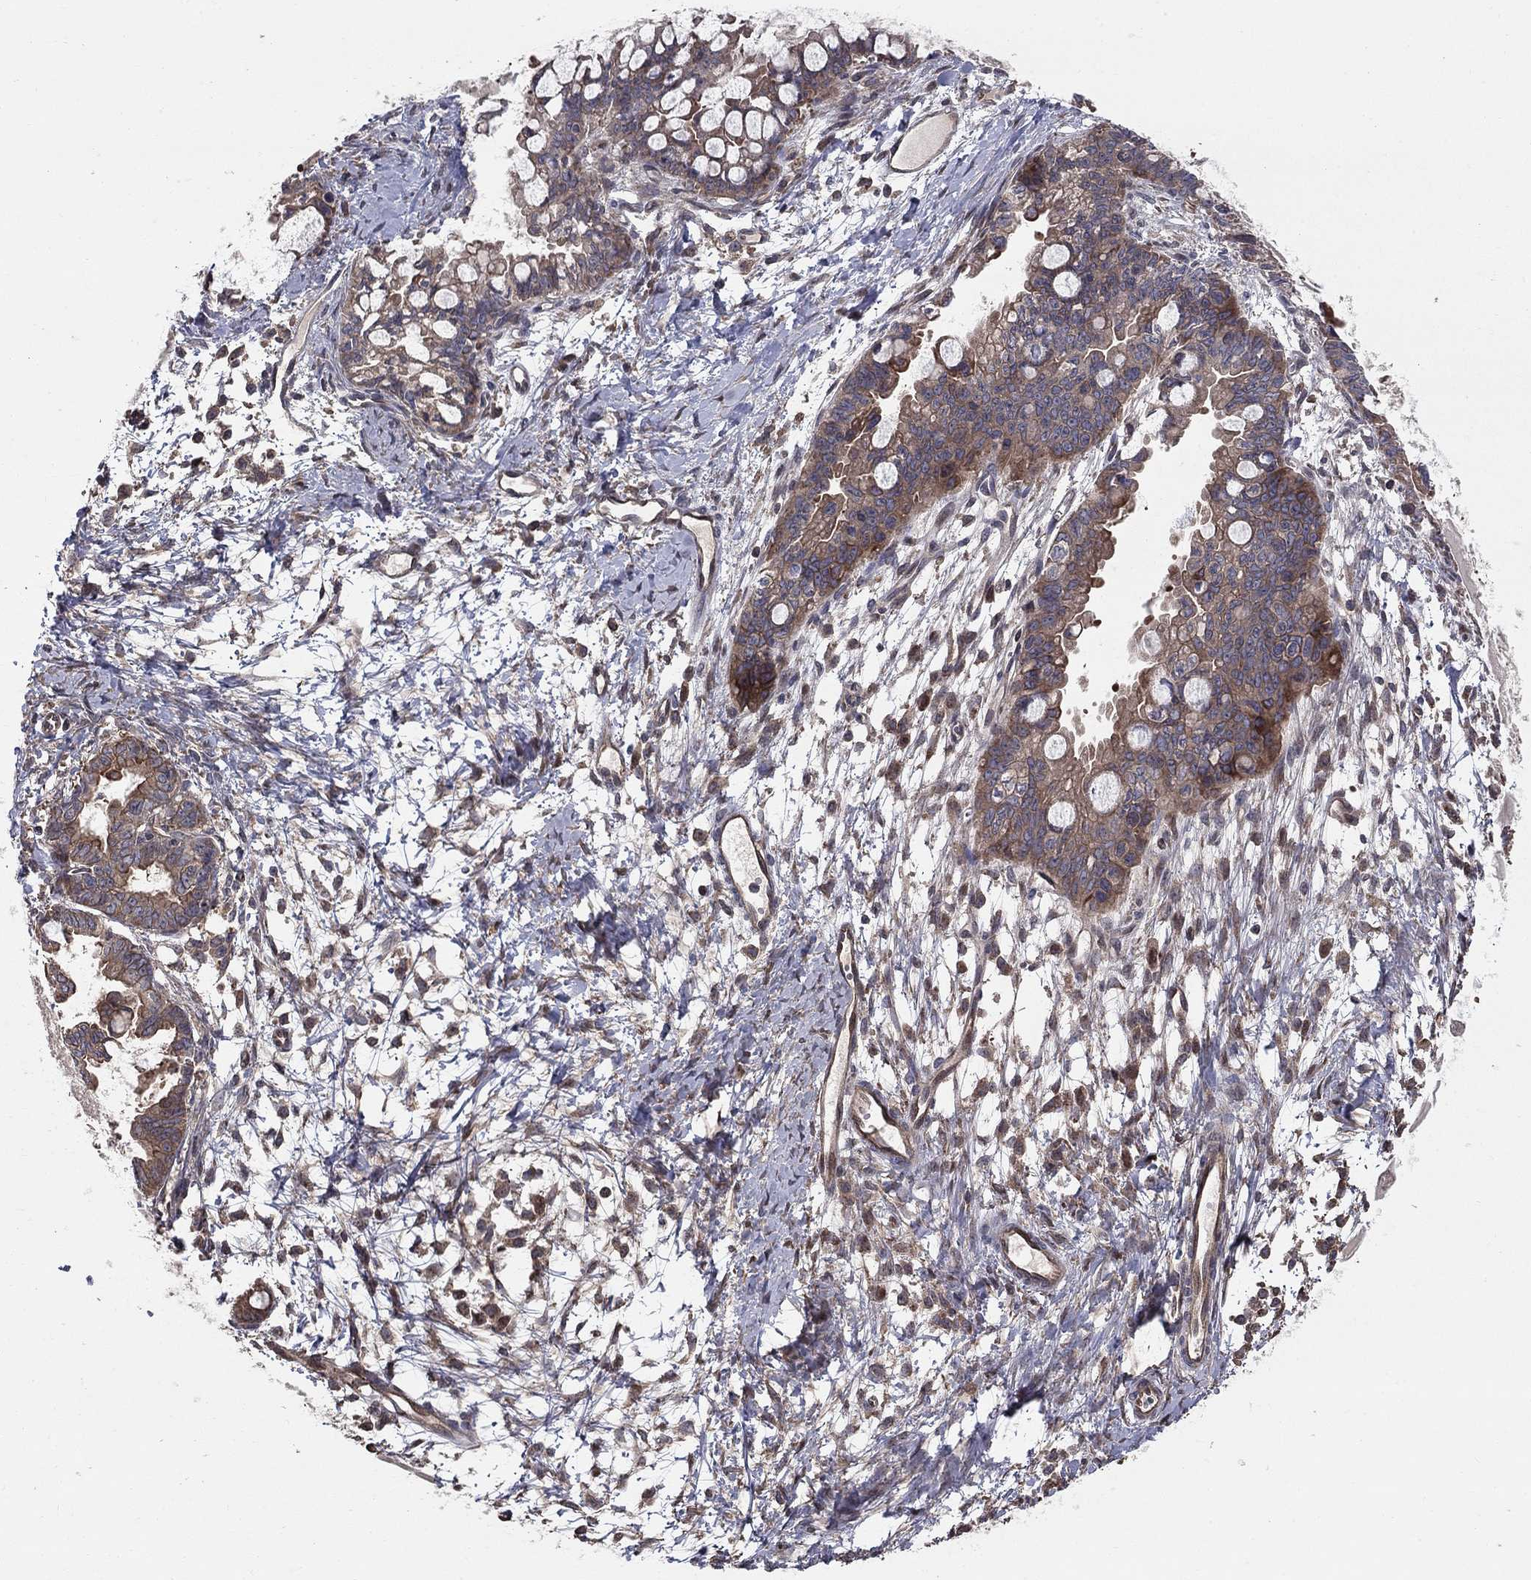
{"staining": {"intensity": "moderate", "quantity": "<25%", "location": "cytoplasmic/membranous"}, "tissue": "ovarian cancer", "cell_type": "Tumor cells", "image_type": "cancer", "snomed": [{"axis": "morphology", "description": "Cystadenocarcinoma, mucinous, NOS"}, {"axis": "topography", "description": "Ovary"}], "caption": "Immunohistochemical staining of human ovarian mucinous cystadenocarcinoma shows moderate cytoplasmic/membranous protein staining in approximately <25% of tumor cells. Using DAB (3,3'-diaminobenzidine) (brown) and hematoxylin (blue) stains, captured at high magnification using brightfield microscopy.", "gene": "BABAM2", "patient": {"sex": "female", "age": 63}}